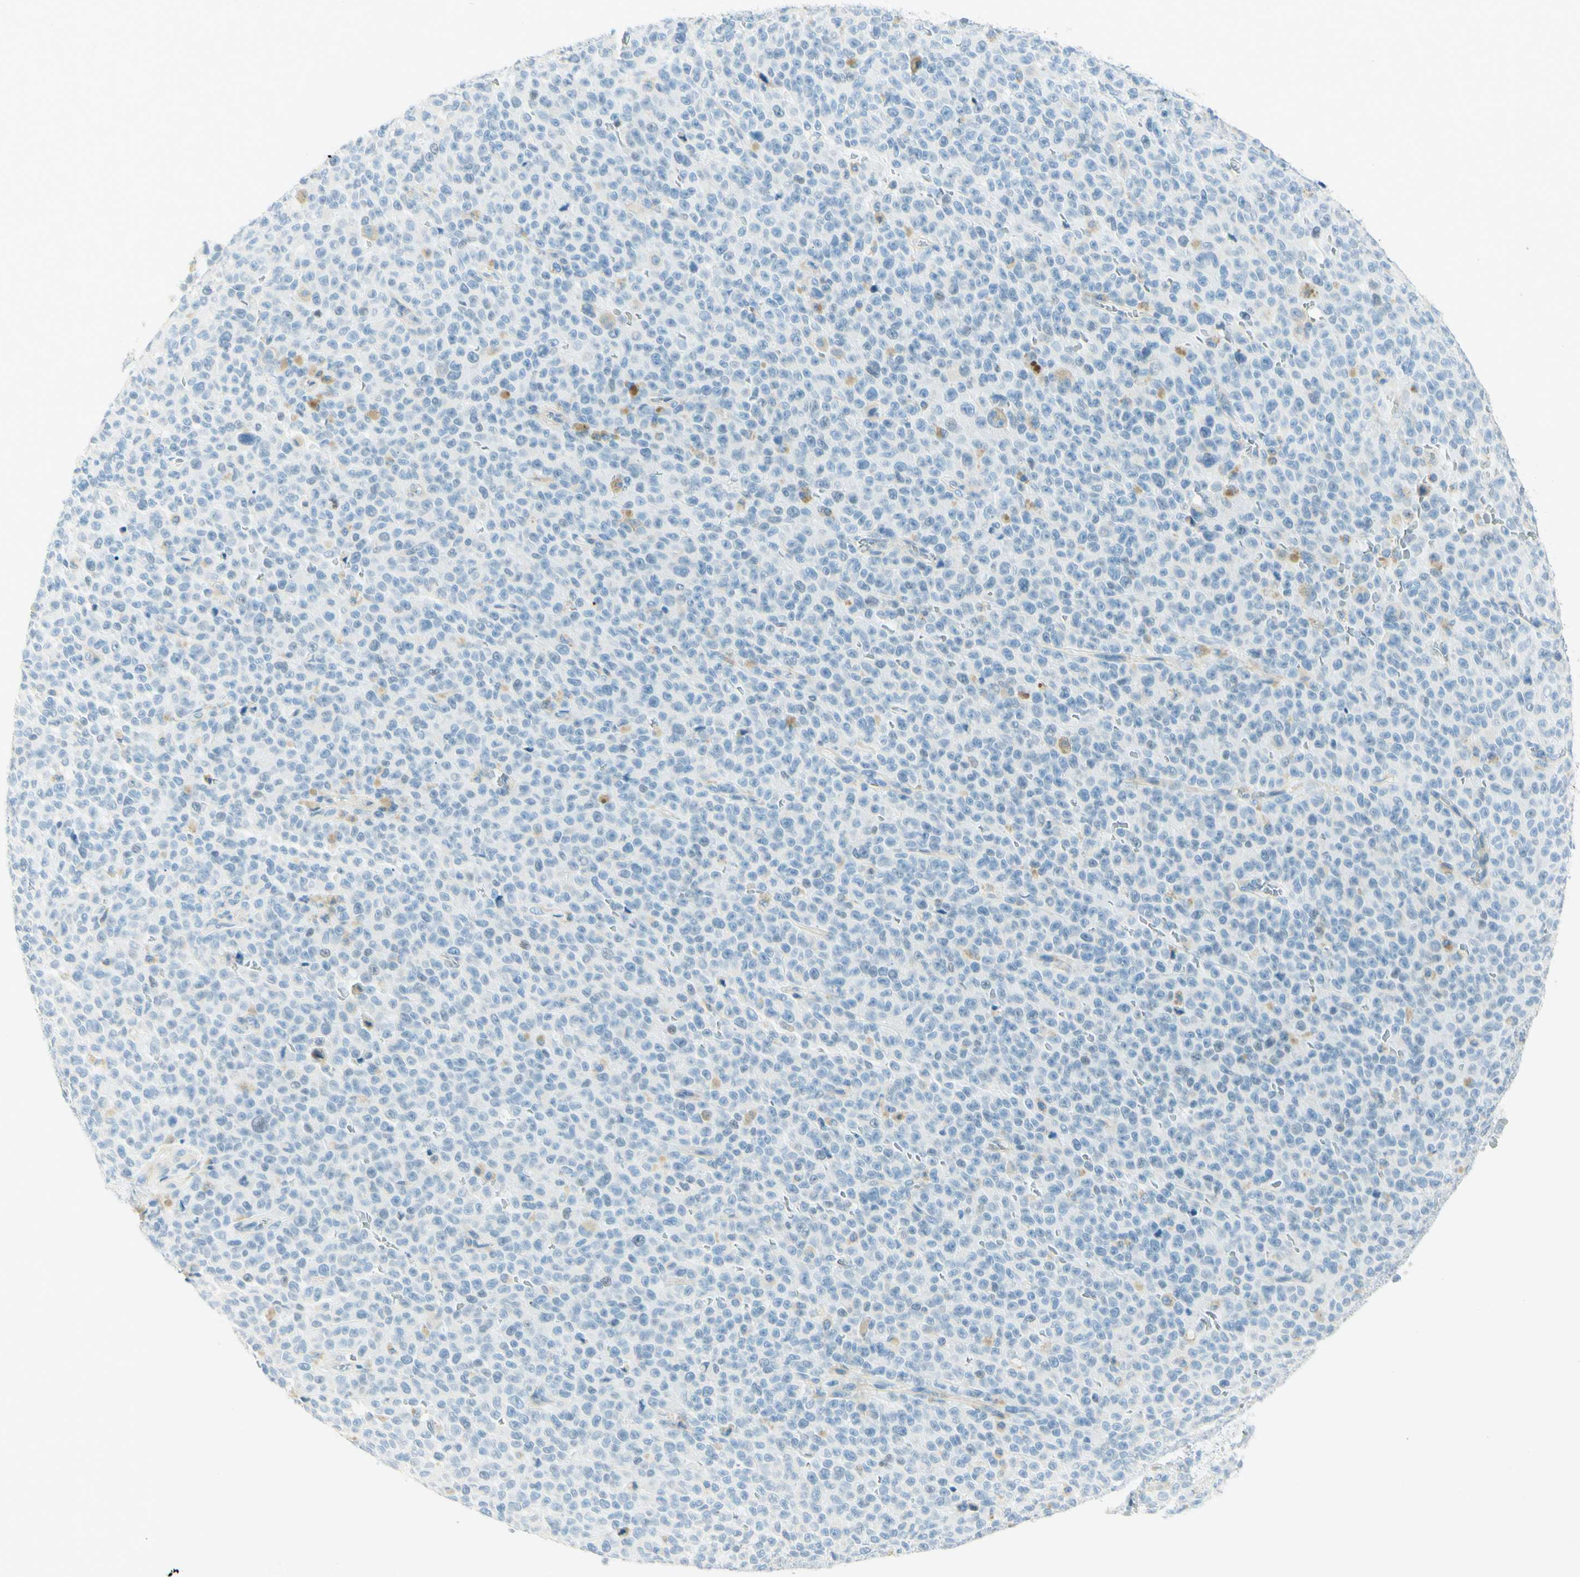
{"staining": {"intensity": "negative", "quantity": "none", "location": "none"}, "tissue": "melanoma", "cell_type": "Tumor cells", "image_type": "cancer", "snomed": [{"axis": "morphology", "description": "Malignant melanoma, NOS"}, {"axis": "topography", "description": "Skin"}], "caption": "Tumor cells are negative for protein expression in human melanoma. Nuclei are stained in blue.", "gene": "TMEM132D", "patient": {"sex": "female", "age": 82}}